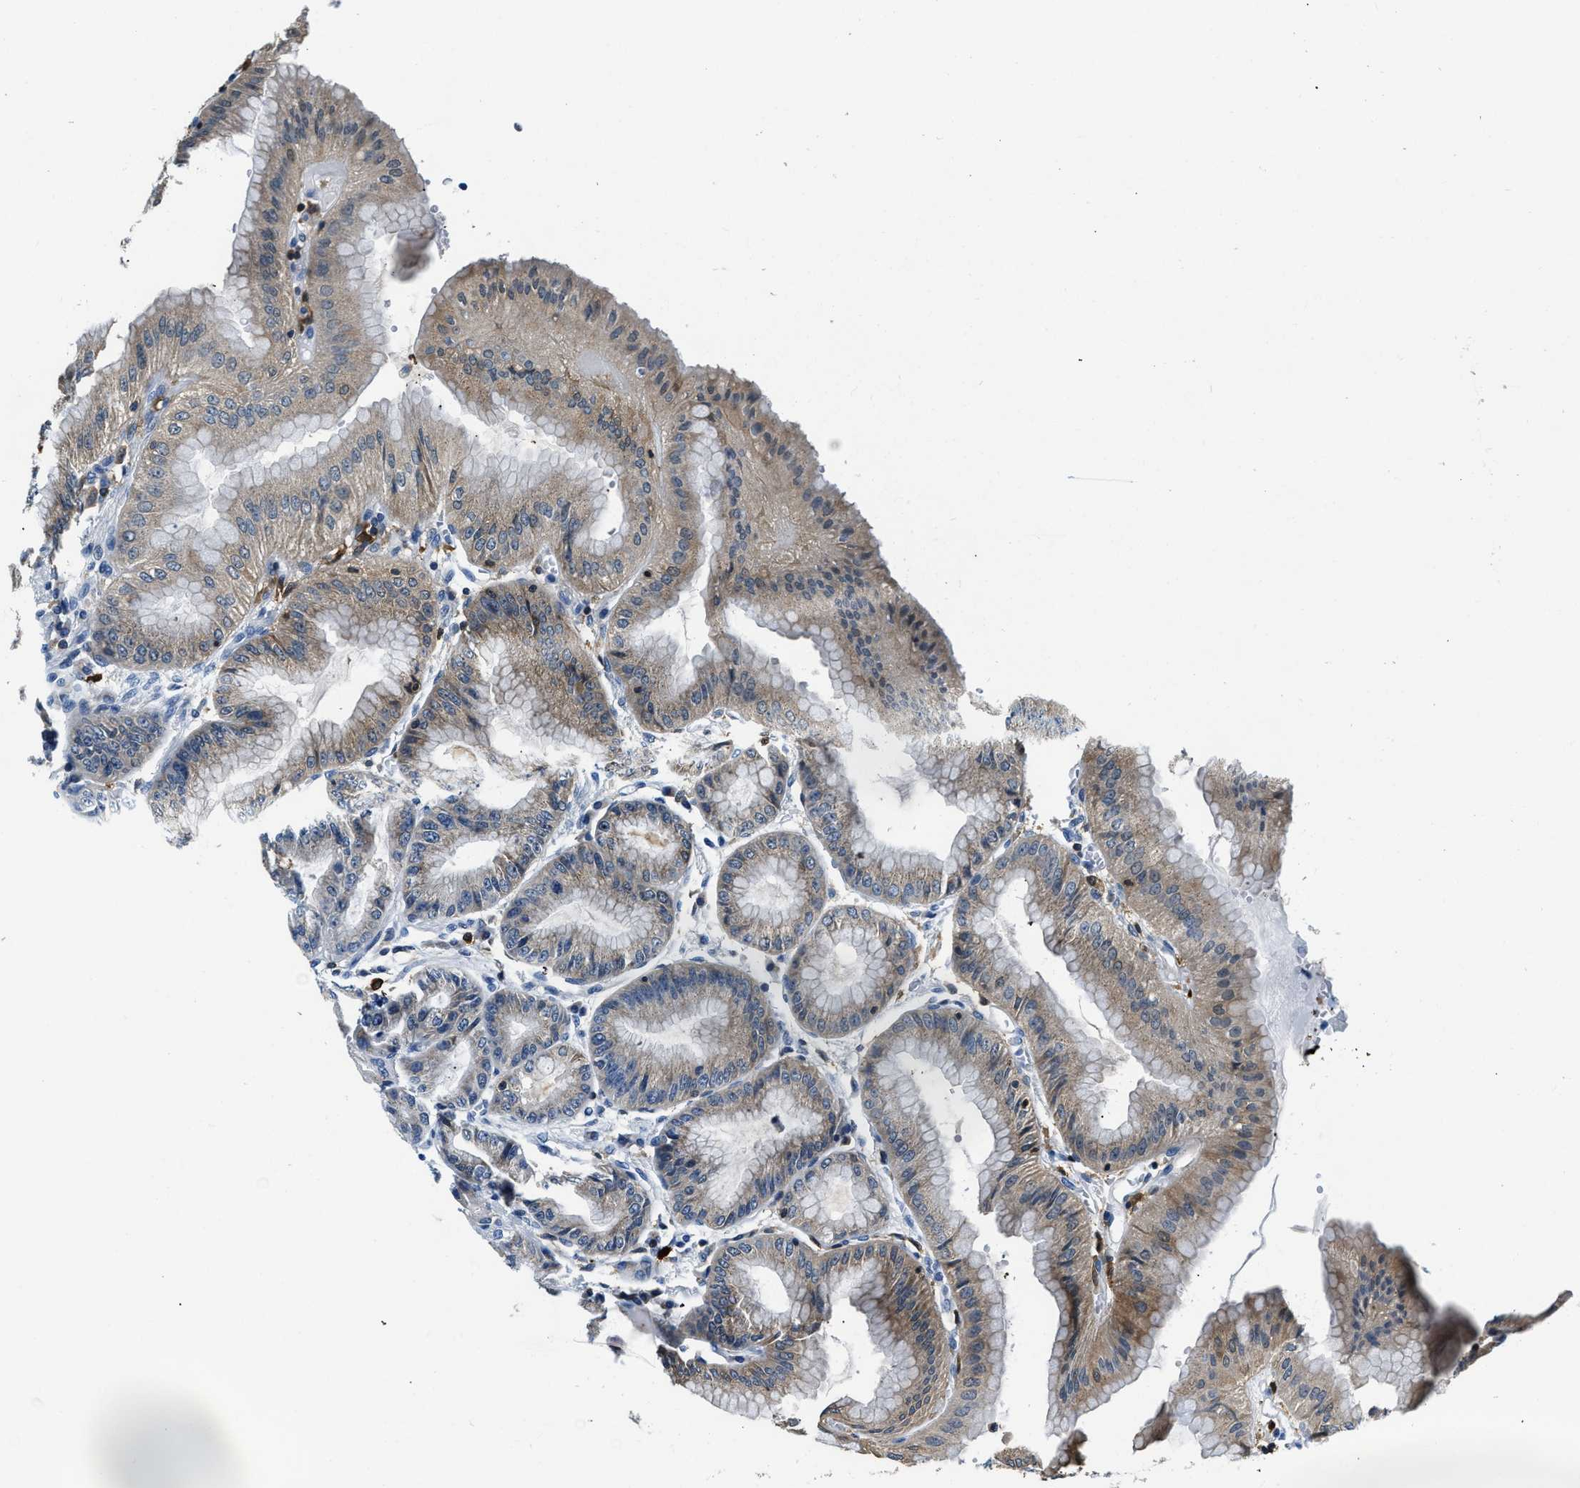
{"staining": {"intensity": "weak", "quantity": "25%-75%", "location": "cytoplasmic/membranous"}, "tissue": "stomach", "cell_type": "Glandular cells", "image_type": "normal", "snomed": [{"axis": "morphology", "description": "Normal tissue, NOS"}, {"axis": "topography", "description": "Stomach, lower"}], "caption": "Human stomach stained with a brown dye reveals weak cytoplasmic/membranous positive staining in approximately 25%-75% of glandular cells.", "gene": "CAPG", "patient": {"sex": "male", "age": 71}}